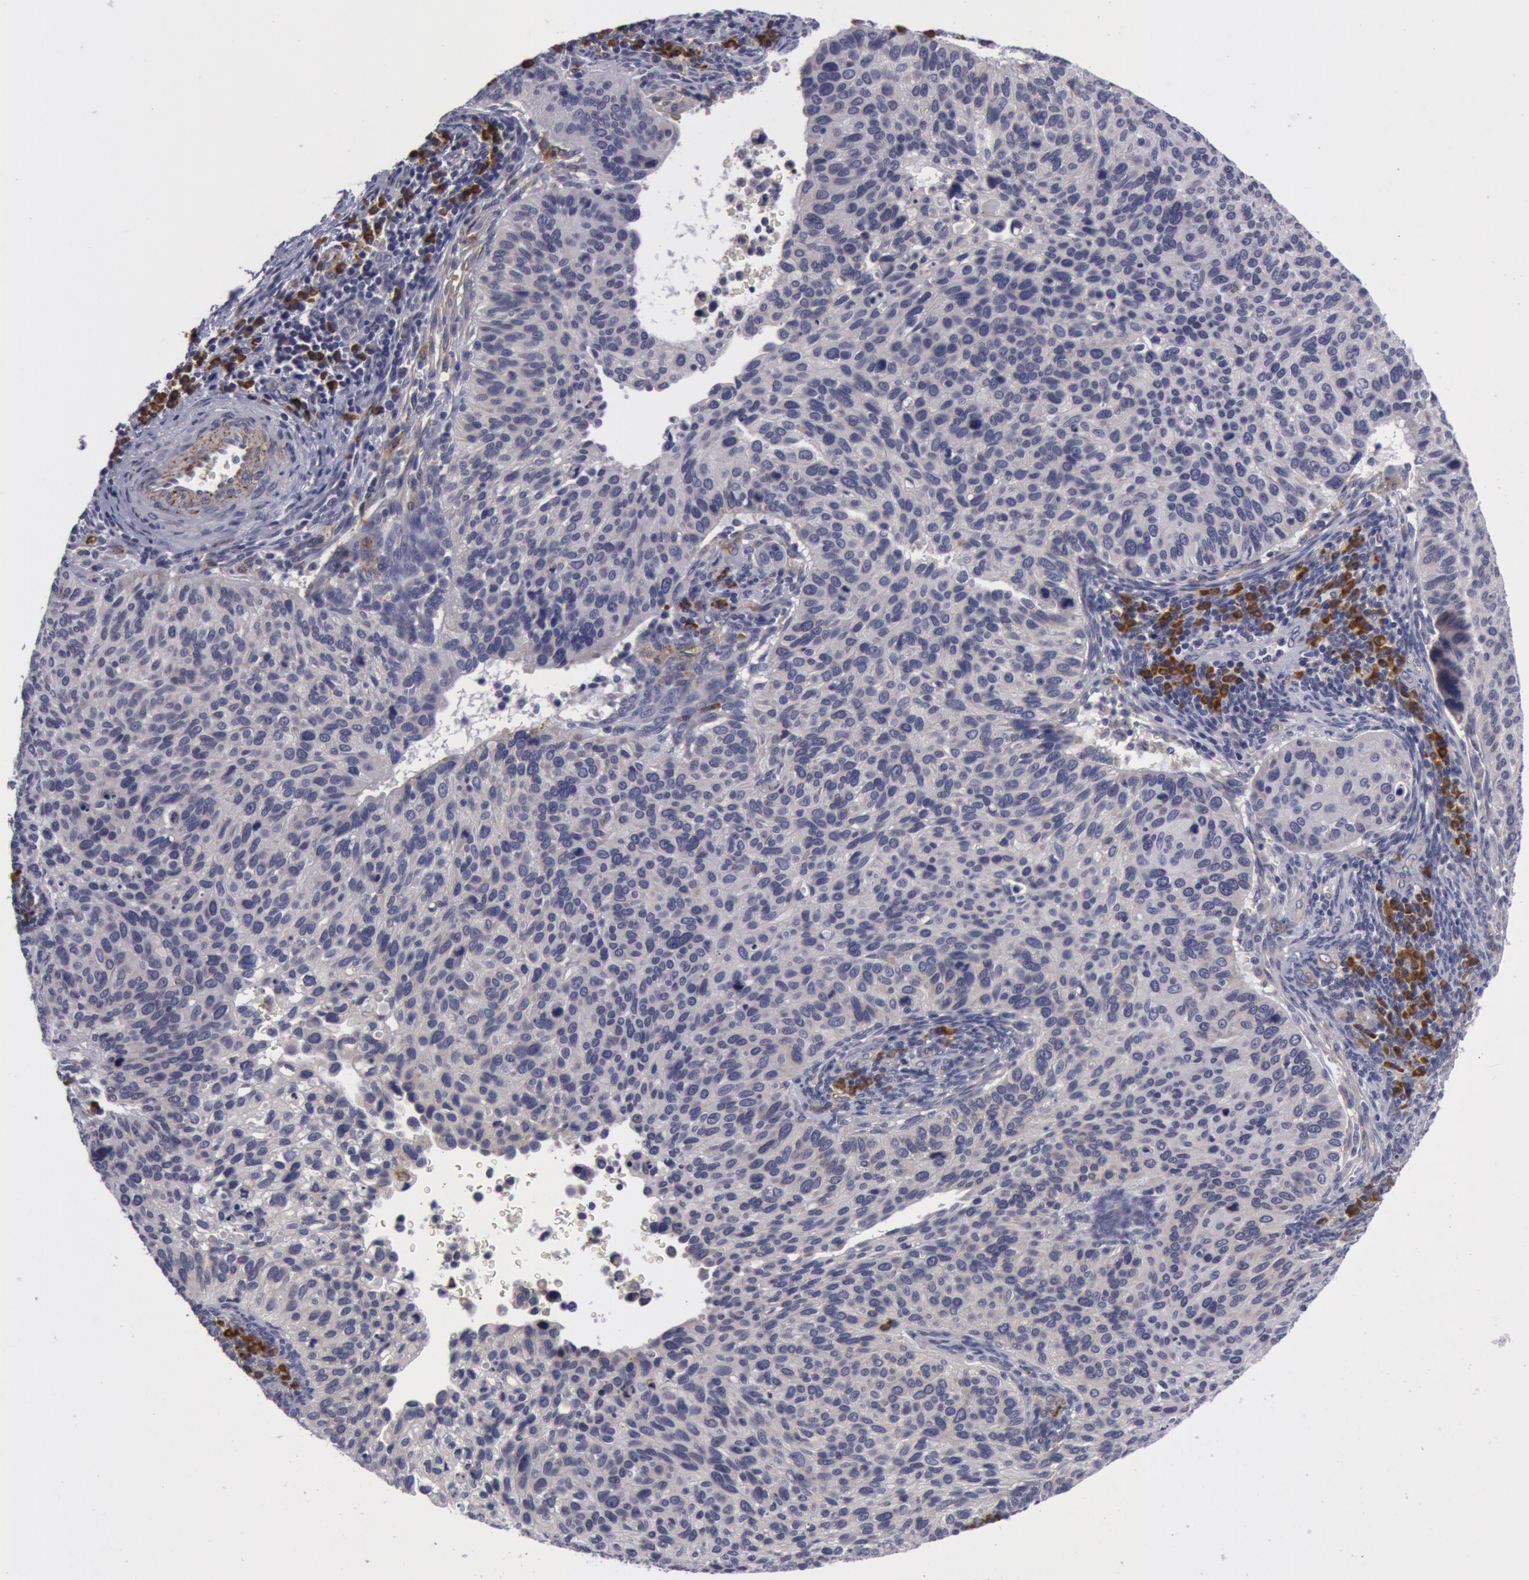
{"staining": {"intensity": "negative", "quantity": "none", "location": "none"}, "tissue": "cervical cancer", "cell_type": "Tumor cells", "image_type": "cancer", "snomed": [{"axis": "morphology", "description": "Adenocarcinoma, NOS"}, {"axis": "topography", "description": "Cervix"}], "caption": "IHC image of neoplastic tissue: human cervical cancer (adenocarcinoma) stained with DAB (3,3'-diaminobenzidine) demonstrates no significant protein expression in tumor cells.", "gene": "IL23A", "patient": {"sex": "female", "age": 29}}